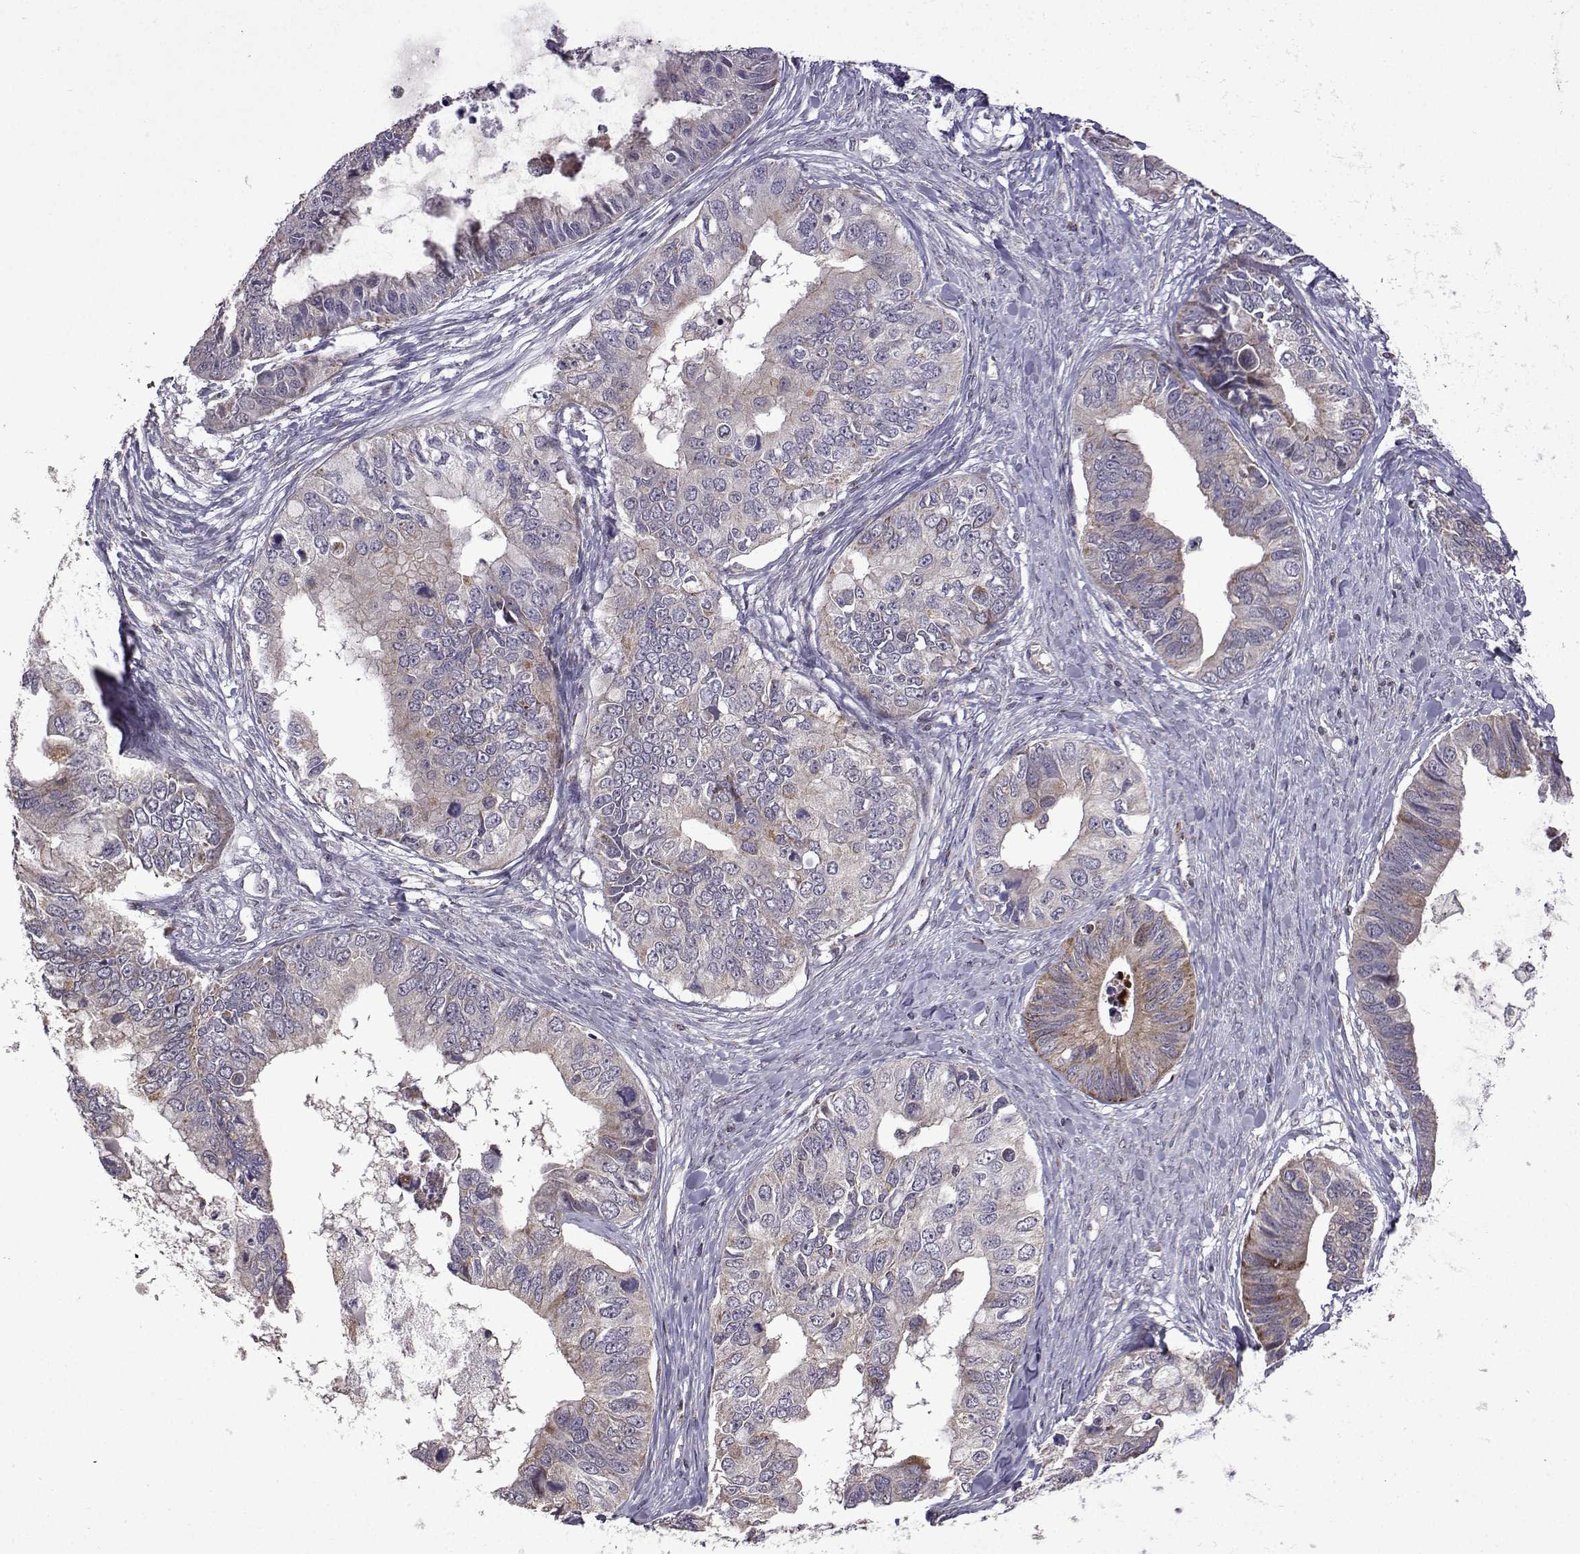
{"staining": {"intensity": "weak", "quantity": "<25%", "location": "cytoplasmic/membranous"}, "tissue": "ovarian cancer", "cell_type": "Tumor cells", "image_type": "cancer", "snomed": [{"axis": "morphology", "description": "Cystadenocarcinoma, mucinous, NOS"}, {"axis": "topography", "description": "Ovary"}], "caption": "High power microscopy micrograph of an IHC micrograph of mucinous cystadenocarcinoma (ovarian), revealing no significant expression in tumor cells. Brightfield microscopy of immunohistochemistry (IHC) stained with DAB (brown) and hematoxylin (blue), captured at high magnification.", "gene": "TAB2", "patient": {"sex": "female", "age": 76}}